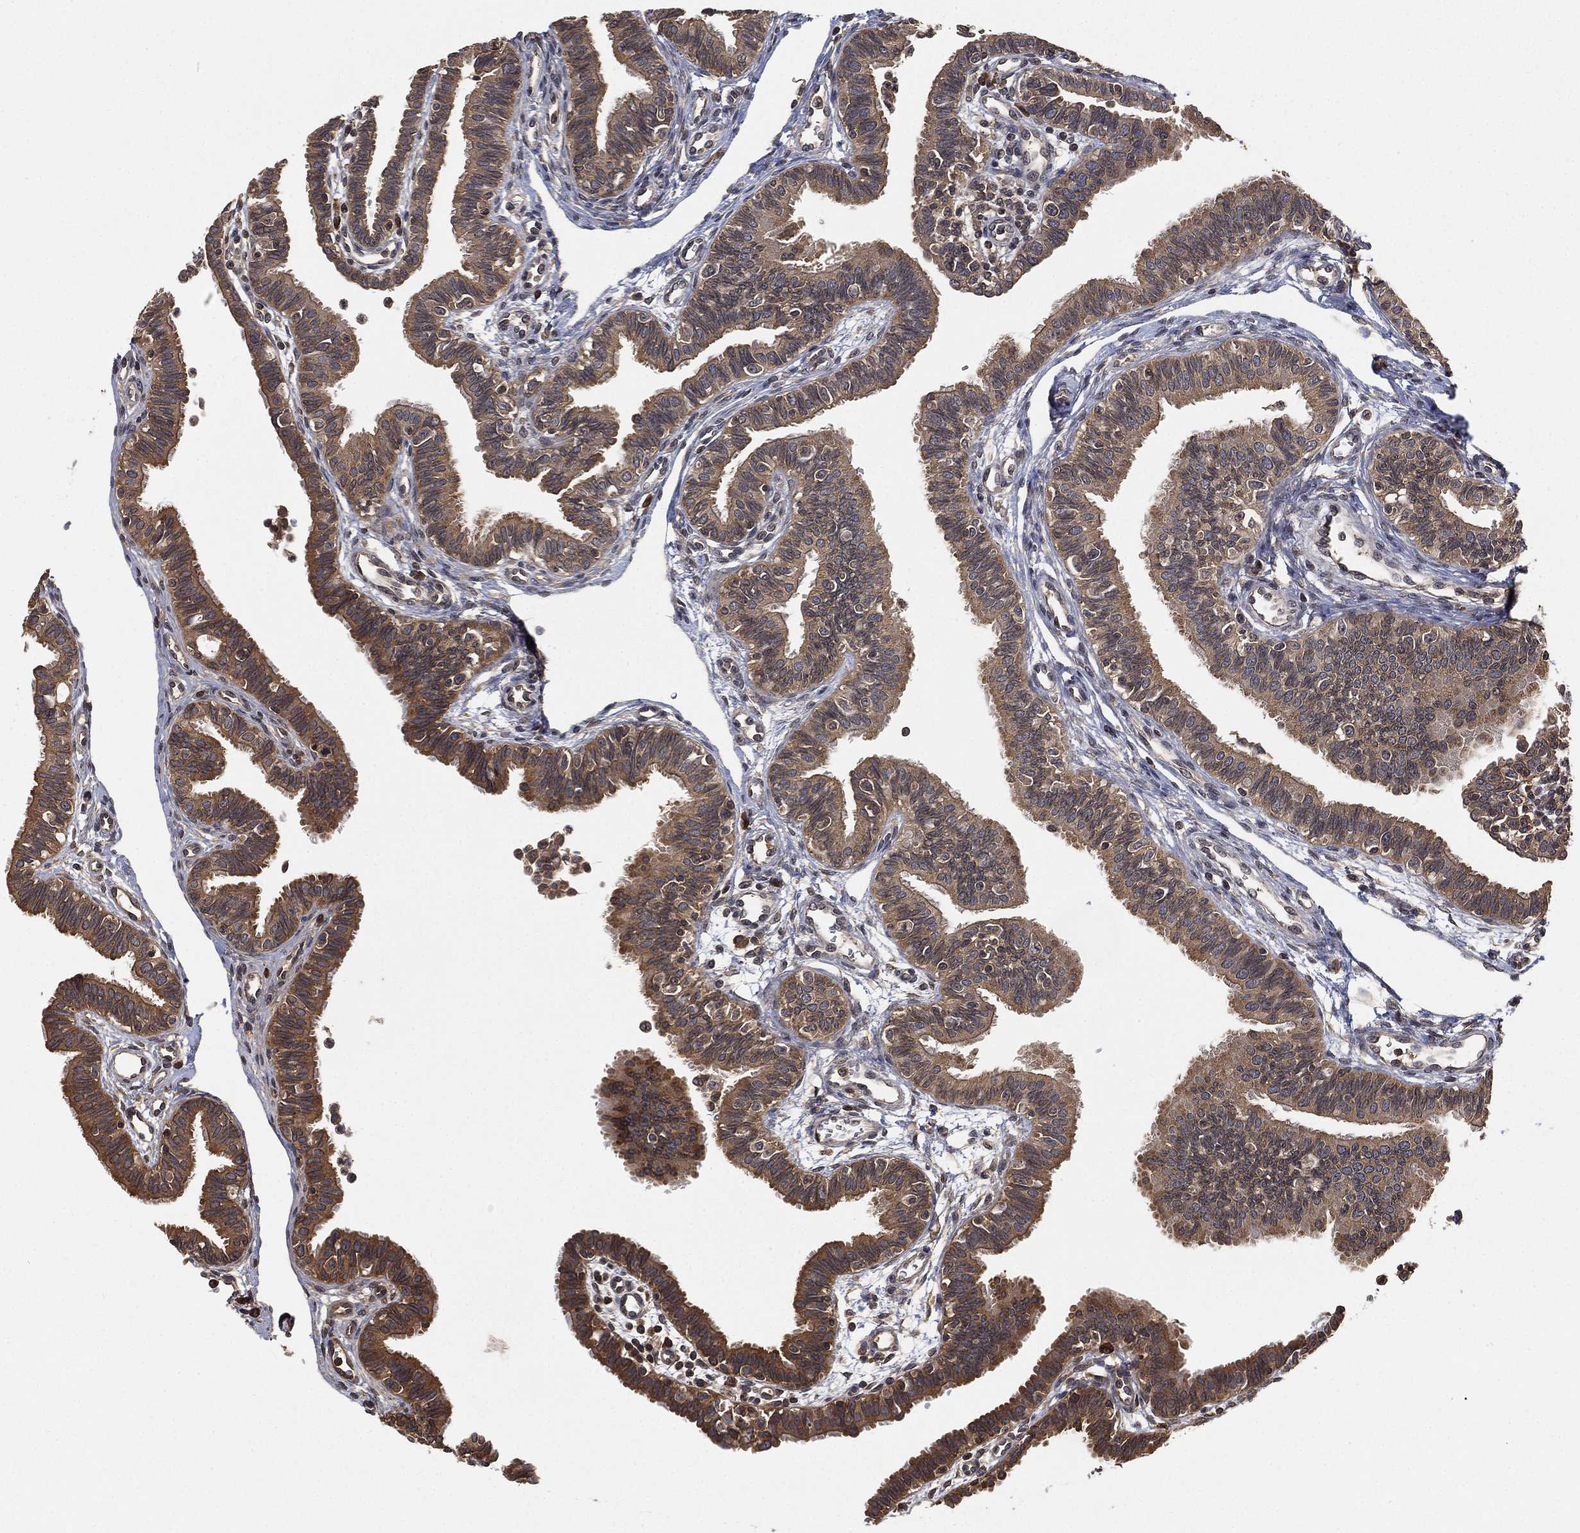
{"staining": {"intensity": "strong", "quantity": "25%-75%", "location": "cytoplasmic/membranous"}, "tissue": "fallopian tube", "cell_type": "Glandular cells", "image_type": "normal", "snomed": [{"axis": "morphology", "description": "Normal tissue, NOS"}, {"axis": "topography", "description": "Fallopian tube"}], "caption": "Glandular cells display high levels of strong cytoplasmic/membranous positivity in approximately 25%-75% of cells in benign human fallopian tube.", "gene": "UBA5", "patient": {"sex": "female", "age": 36}}